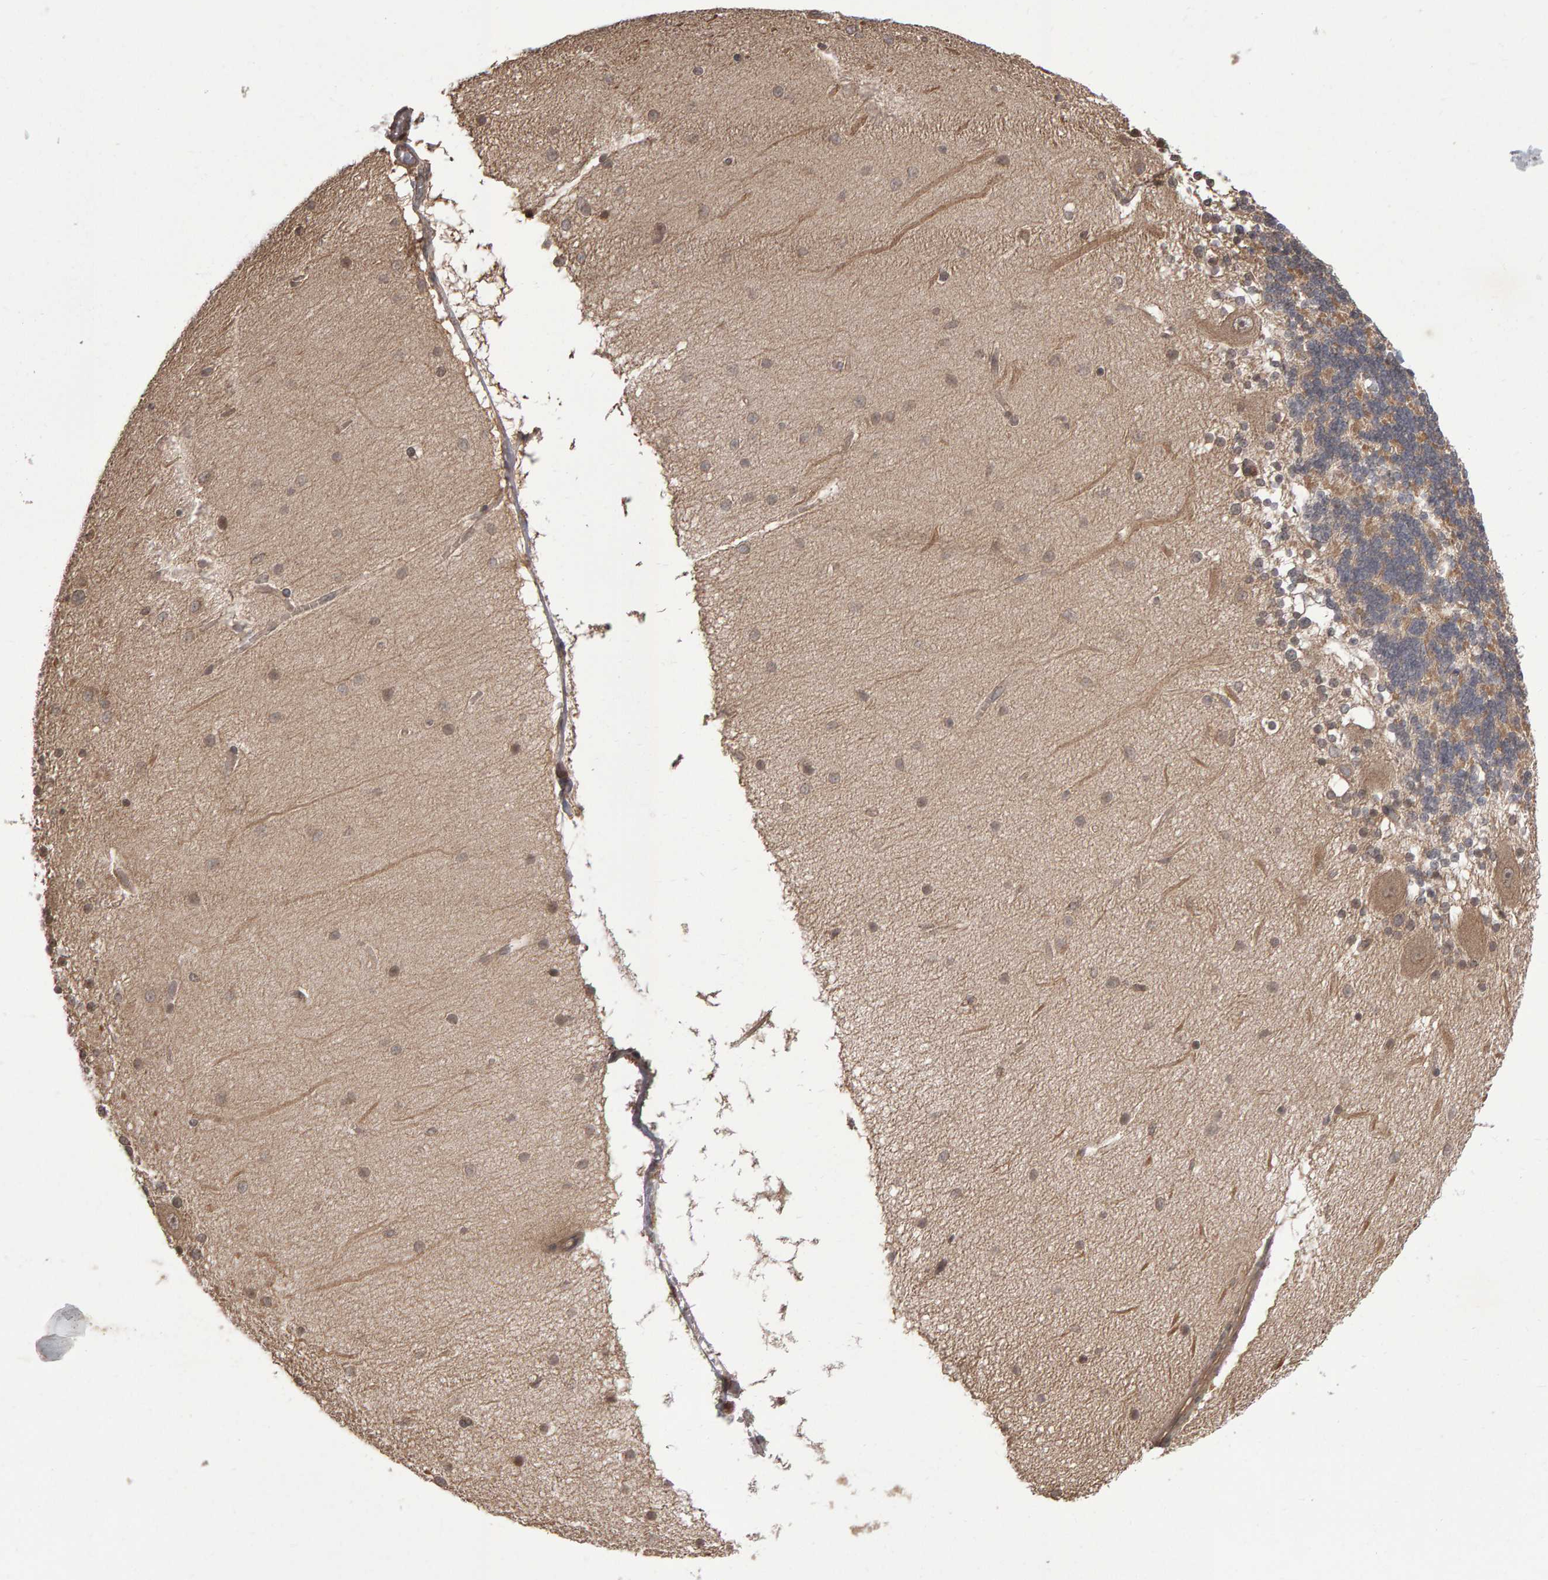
{"staining": {"intensity": "moderate", "quantity": ">75%", "location": "cytoplasmic/membranous"}, "tissue": "cerebellum", "cell_type": "Cells in granular layer", "image_type": "normal", "snomed": [{"axis": "morphology", "description": "Normal tissue, NOS"}, {"axis": "topography", "description": "Cerebellum"}], "caption": "Immunohistochemical staining of unremarkable human cerebellum exhibits moderate cytoplasmic/membranous protein staining in about >75% of cells in granular layer. (IHC, brightfield microscopy, high magnification).", "gene": "SCRIB", "patient": {"sex": "female", "age": 54}}